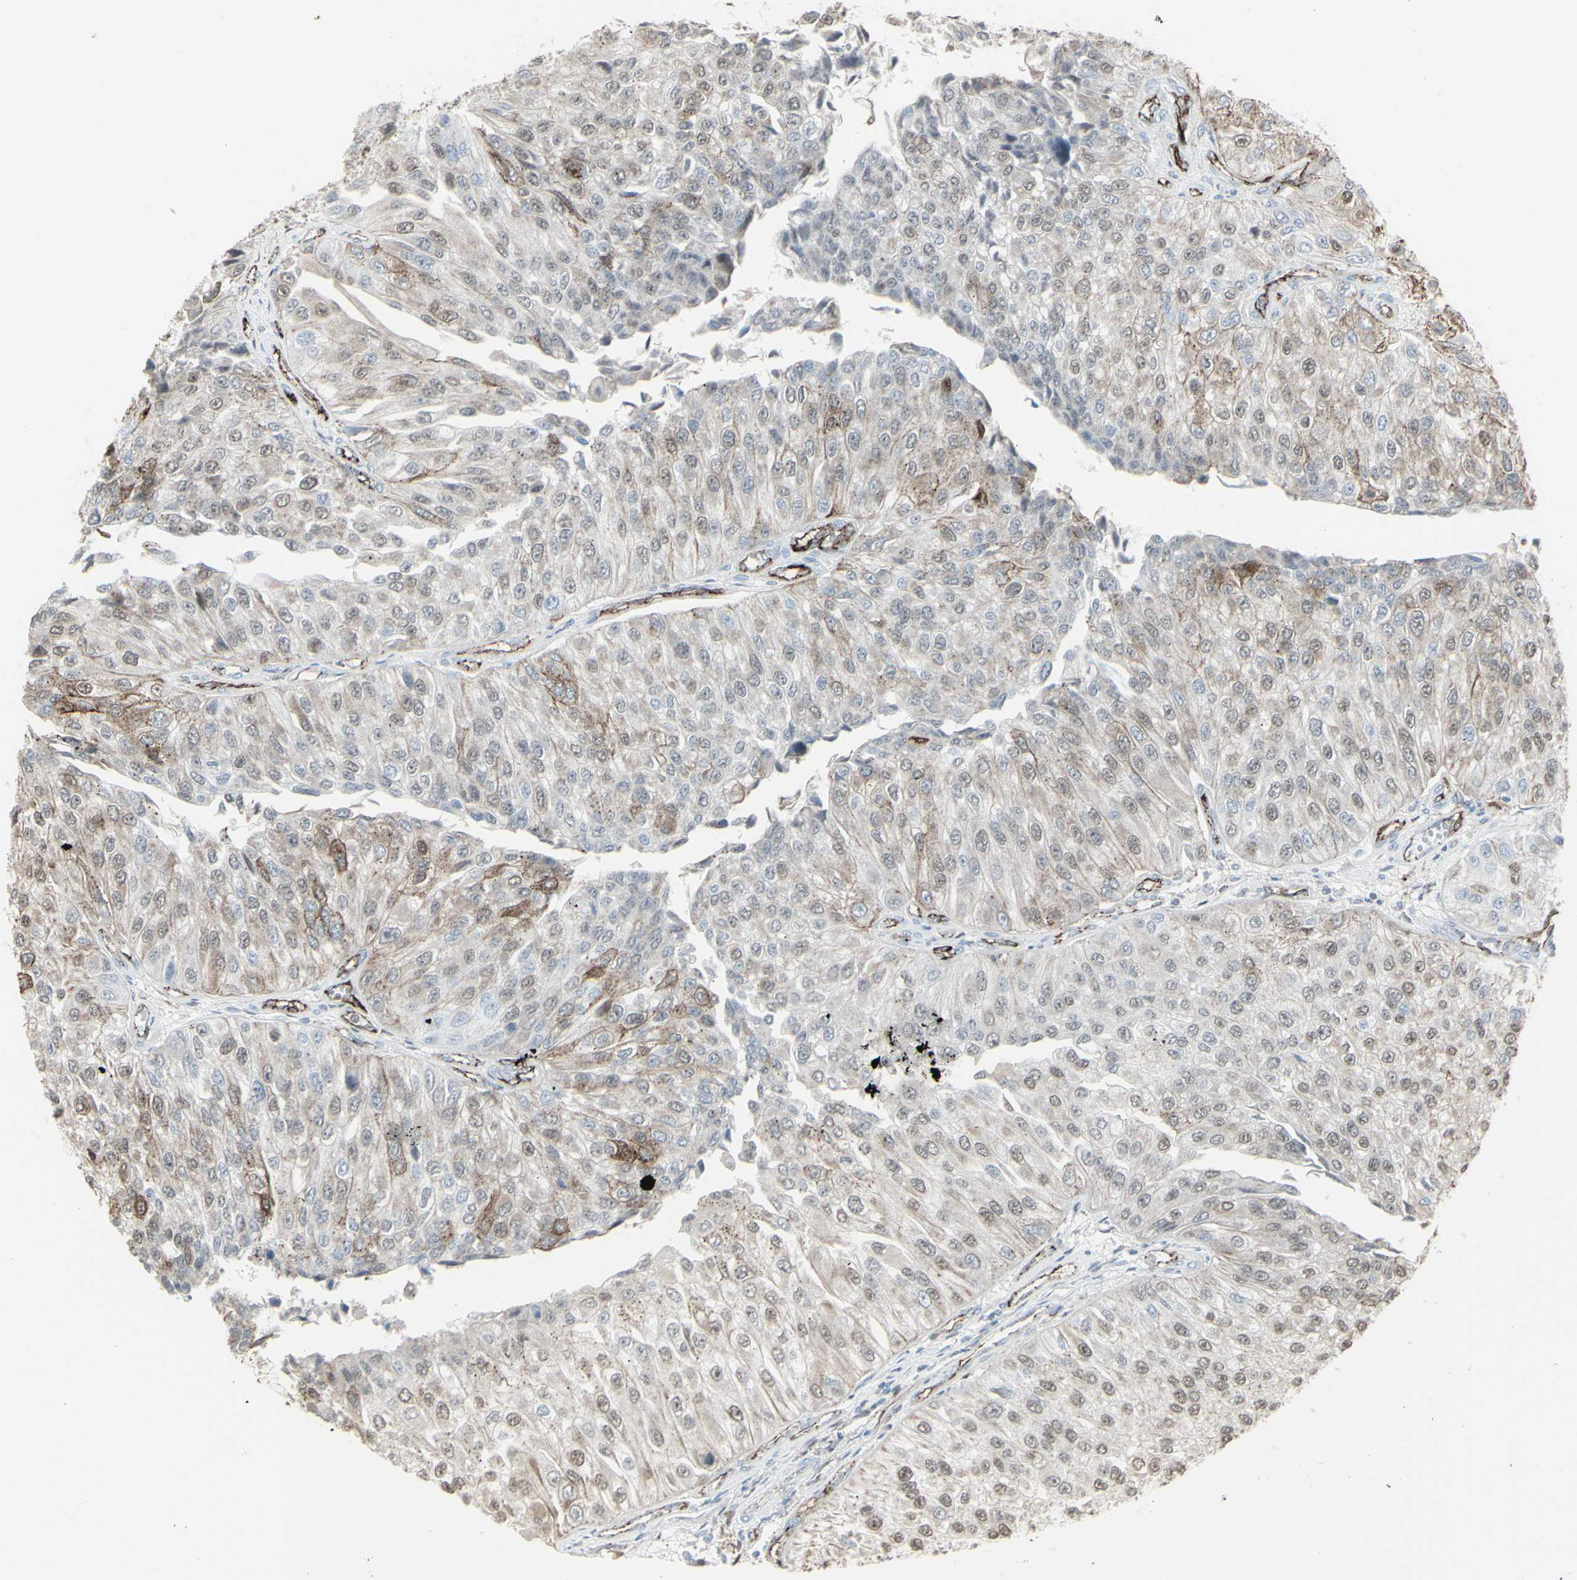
{"staining": {"intensity": "moderate", "quantity": "<25%", "location": "nuclear"}, "tissue": "urothelial cancer", "cell_type": "Tumor cells", "image_type": "cancer", "snomed": [{"axis": "morphology", "description": "Urothelial carcinoma, High grade"}, {"axis": "topography", "description": "Kidney"}, {"axis": "topography", "description": "Urinary bladder"}], "caption": "Tumor cells exhibit low levels of moderate nuclear staining in approximately <25% of cells in urothelial carcinoma (high-grade). (IHC, brightfield microscopy, high magnification).", "gene": "GJA1", "patient": {"sex": "male", "age": 77}}